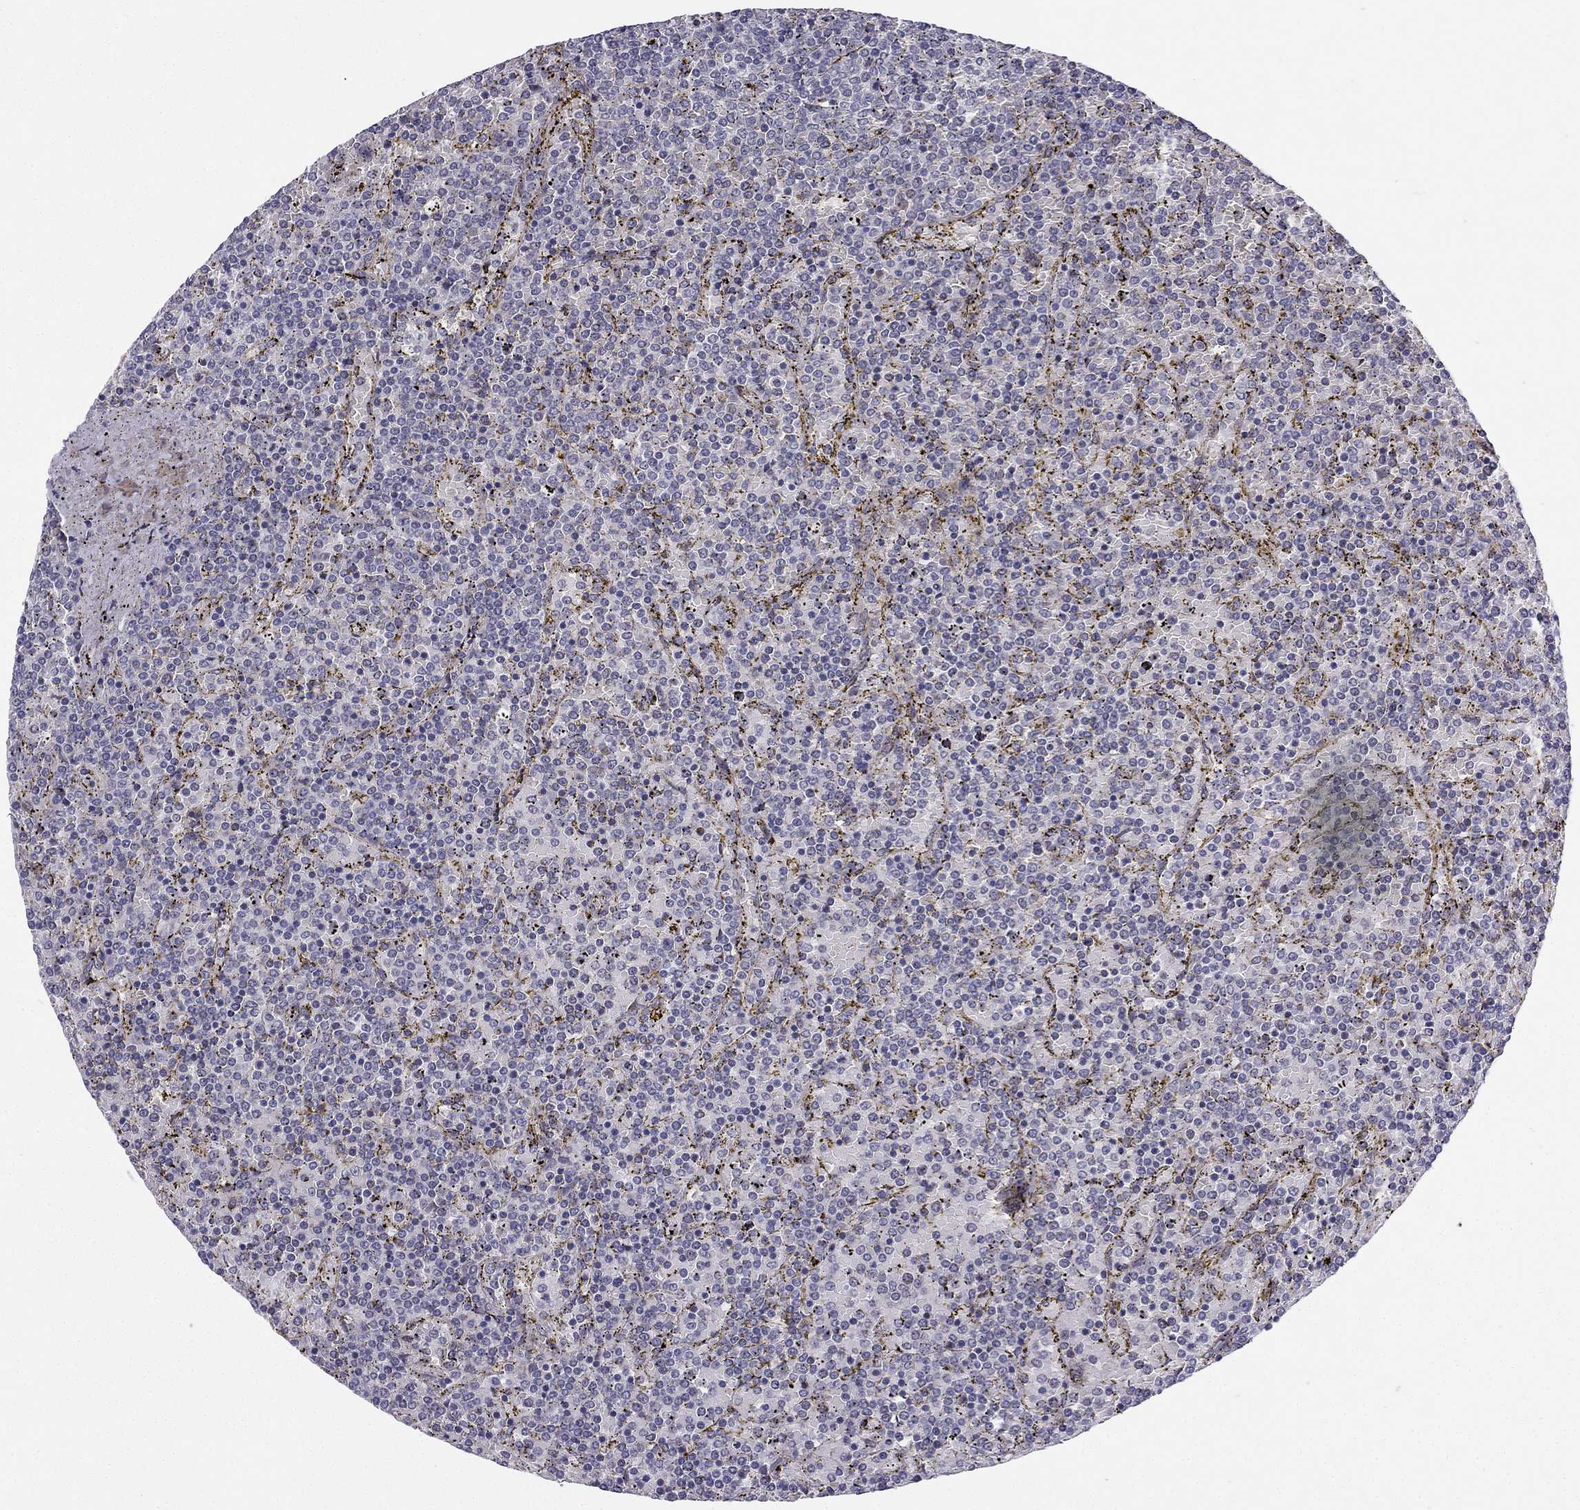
{"staining": {"intensity": "negative", "quantity": "none", "location": "none"}, "tissue": "lymphoma", "cell_type": "Tumor cells", "image_type": "cancer", "snomed": [{"axis": "morphology", "description": "Malignant lymphoma, non-Hodgkin's type, Low grade"}, {"axis": "topography", "description": "Spleen"}], "caption": "Immunohistochemistry photomicrograph of human low-grade malignant lymphoma, non-Hodgkin's type stained for a protein (brown), which displays no positivity in tumor cells.", "gene": "CHST8", "patient": {"sex": "female", "age": 77}}